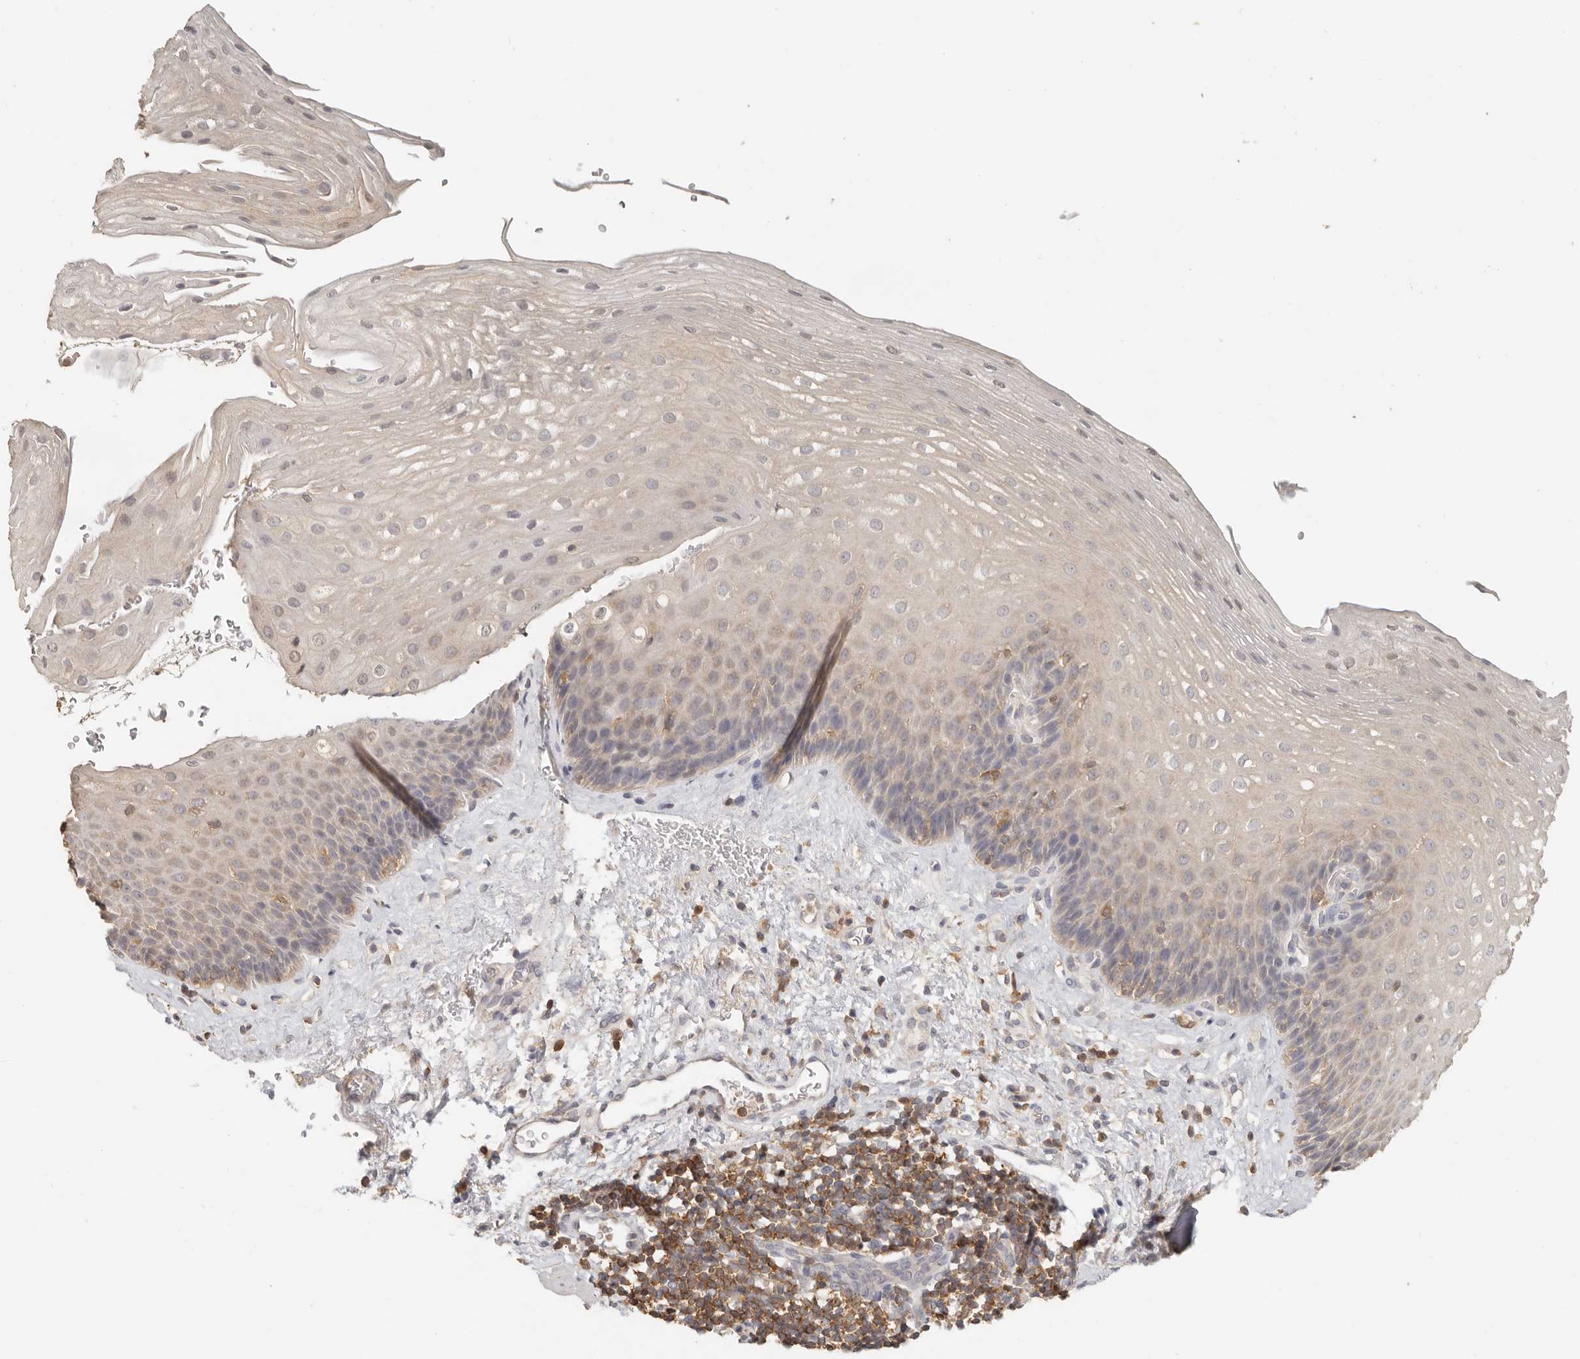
{"staining": {"intensity": "weak", "quantity": "25%-75%", "location": "cytoplasmic/membranous"}, "tissue": "esophagus", "cell_type": "Squamous epithelial cells", "image_type": "normal", "snomed": [{"axis": "morphology", "description": "Normal tissue, NOS"}, {"axis": "topography", "description": "Esophagus"}], "caption": "Squamous epithelial cells reveal low levels of weak cytoplasmic/membranous expression in about 25%-75% of cells in unremarkable human esophagus. The protein of interest is stained brown, and the nuclei are stained in blue (DAB IHC with brightfield microscopy, high magnification).", "gene": "CSK", "patient": {"sex": "female", "age": 66}}